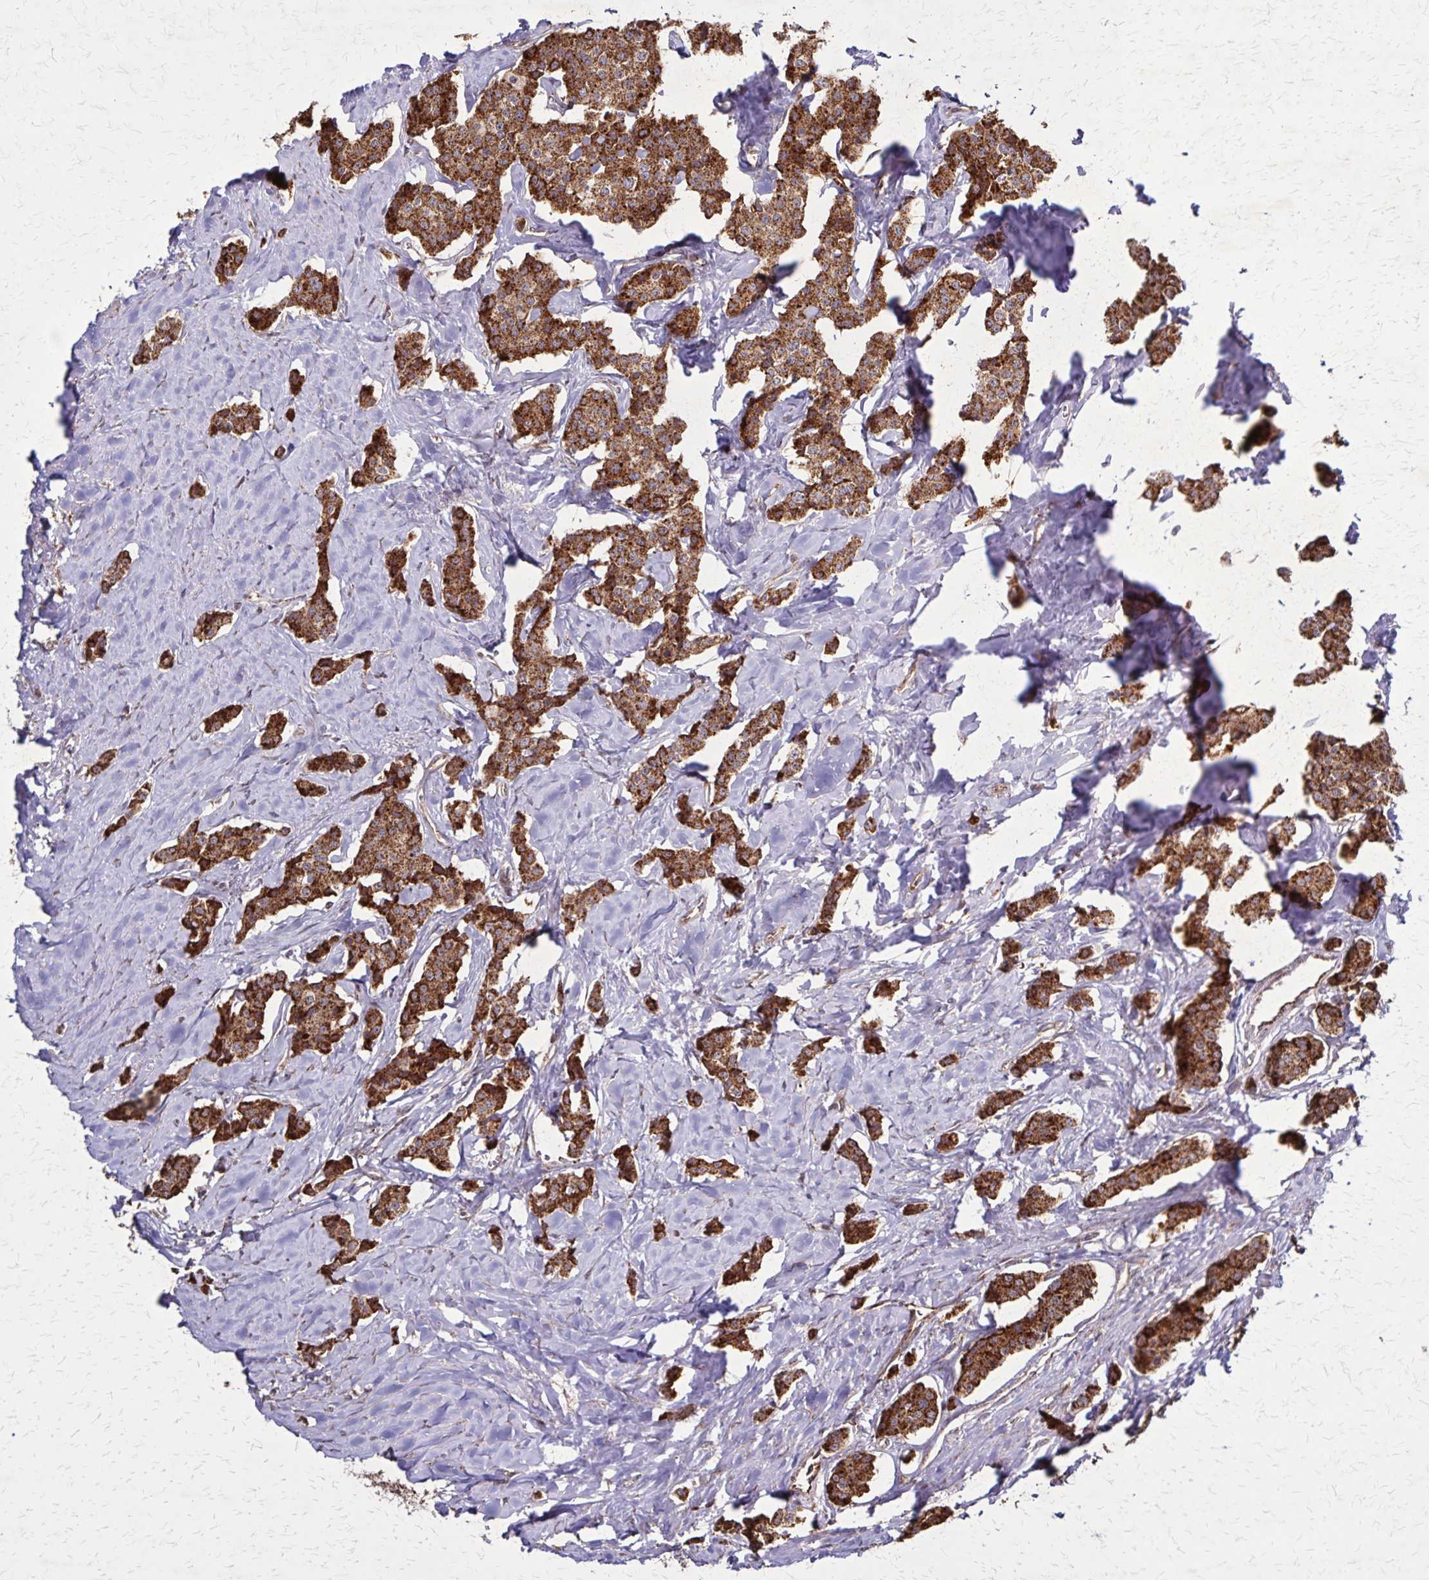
{"staining": {"intensity": "strong", "quantity": ">75%", "location": "cytoplasmic/membranous"}, "tissue": "carcinoid", "cell_type": "Tumor cells", "image_type": "cancer", "snomed": [{"axis": "morphology", "description": "Carcinoid, malignant, NOS"}, {"axis": "topography", "description": "Small intestine"}], "caption": "Malignant carcinoid stained with a brown dye displays strong cytoplasmic/membranous positive staining in approximately >75% of tumor cells.", "gene": "NFS1", "patient": {"sex": "female", "age": 64}}